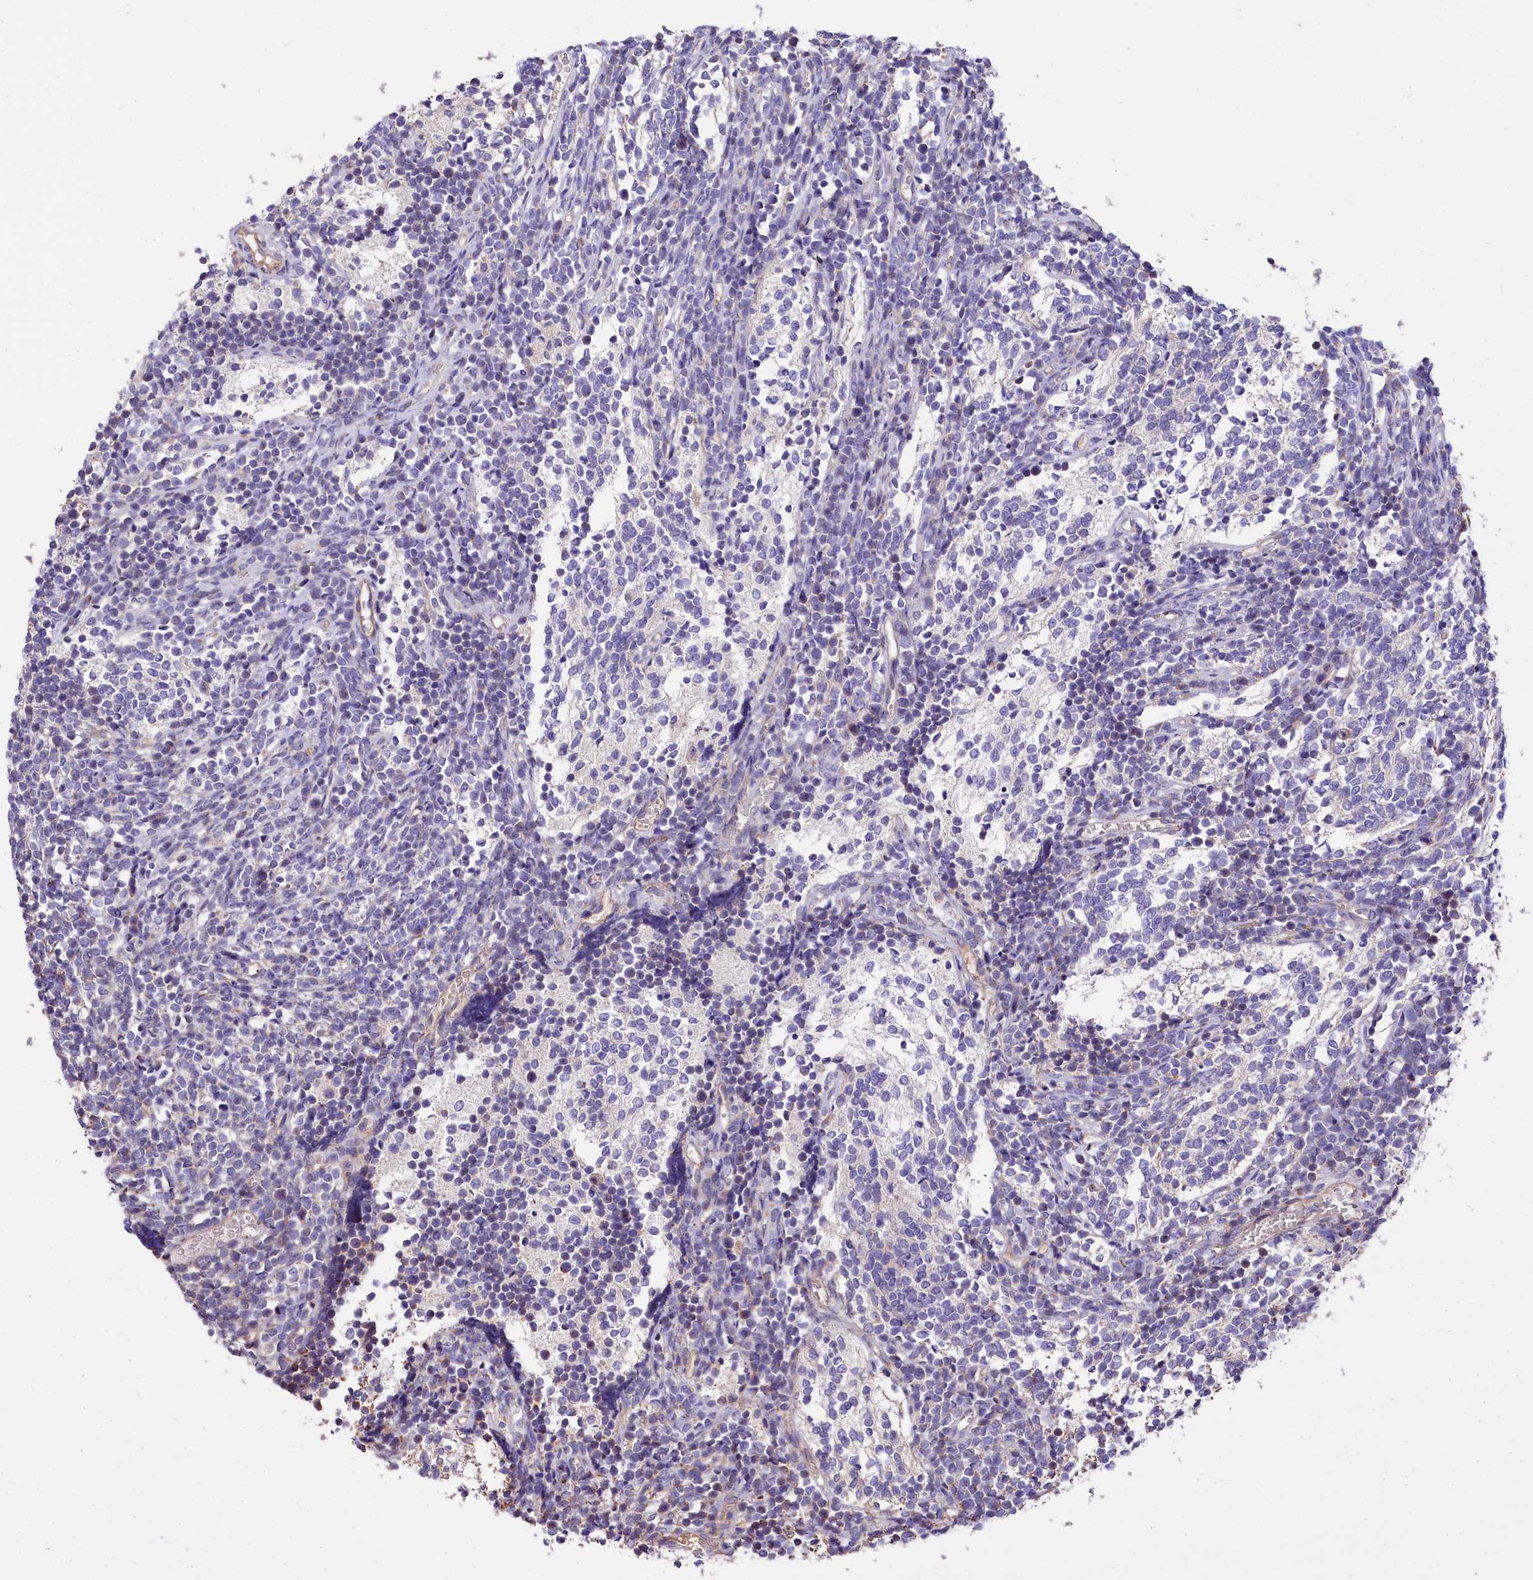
{"staining": {"intensity": "negative", "quantity": "none", "location": "none"}, "tissue": "glioma", "cell_type": "Tumor cells", "image_type": "cancer", "snomed": [{"axis": "morphology", "description": "Glioma, malignant, Low grade"}, {"axis": "topography", "description": "Brain"}], "caption": "Malignant glioma (low-grade) stained for a protein using immunohistochemistry reveals no positivity tumor cells.", "gene": "RPUSD3", "patient": {"sex": "female", "age": 1}}